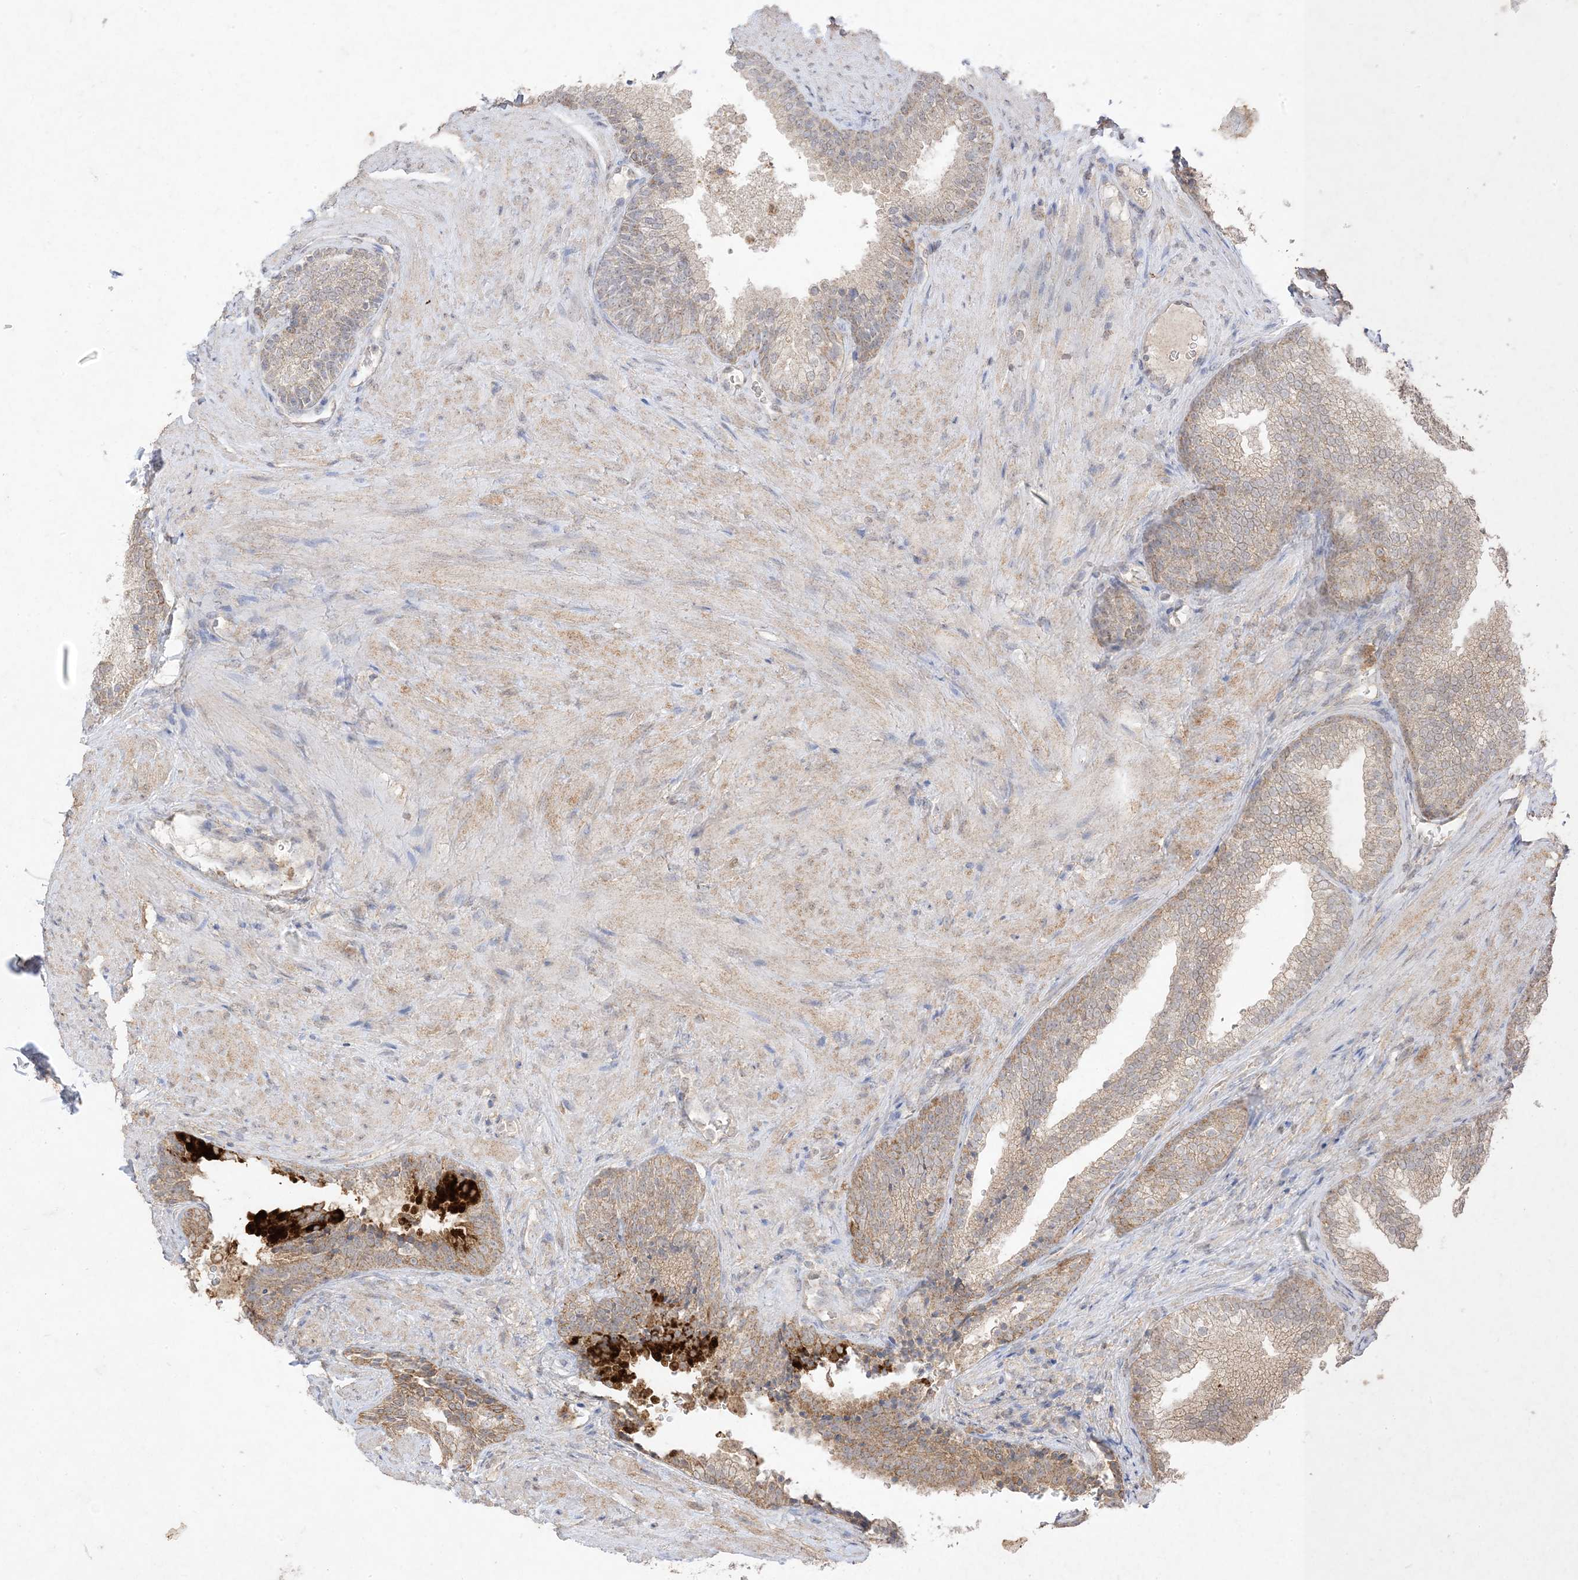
{"staining": {"intensity": "moderate", "quantity": "25%-75%", "location": "cytoplasmic/membranous"}, "tissue": "prostate", "cell_type": "Glandular cells", "image_type": "normal", "snomed": [{"axis": "morphology", "description": "Normal tissue, NOS"}, {"axis": "topography", "description": "Prostate"}], "caption": "Brown immunohistochemical staining in unremarkable human prostate demonstrates moderate cytoplasmic/membranous staining in about 25%-75% of glandular cells.", "gene": "UBE2C", "patient": {"sex": "male", "age": 76}}